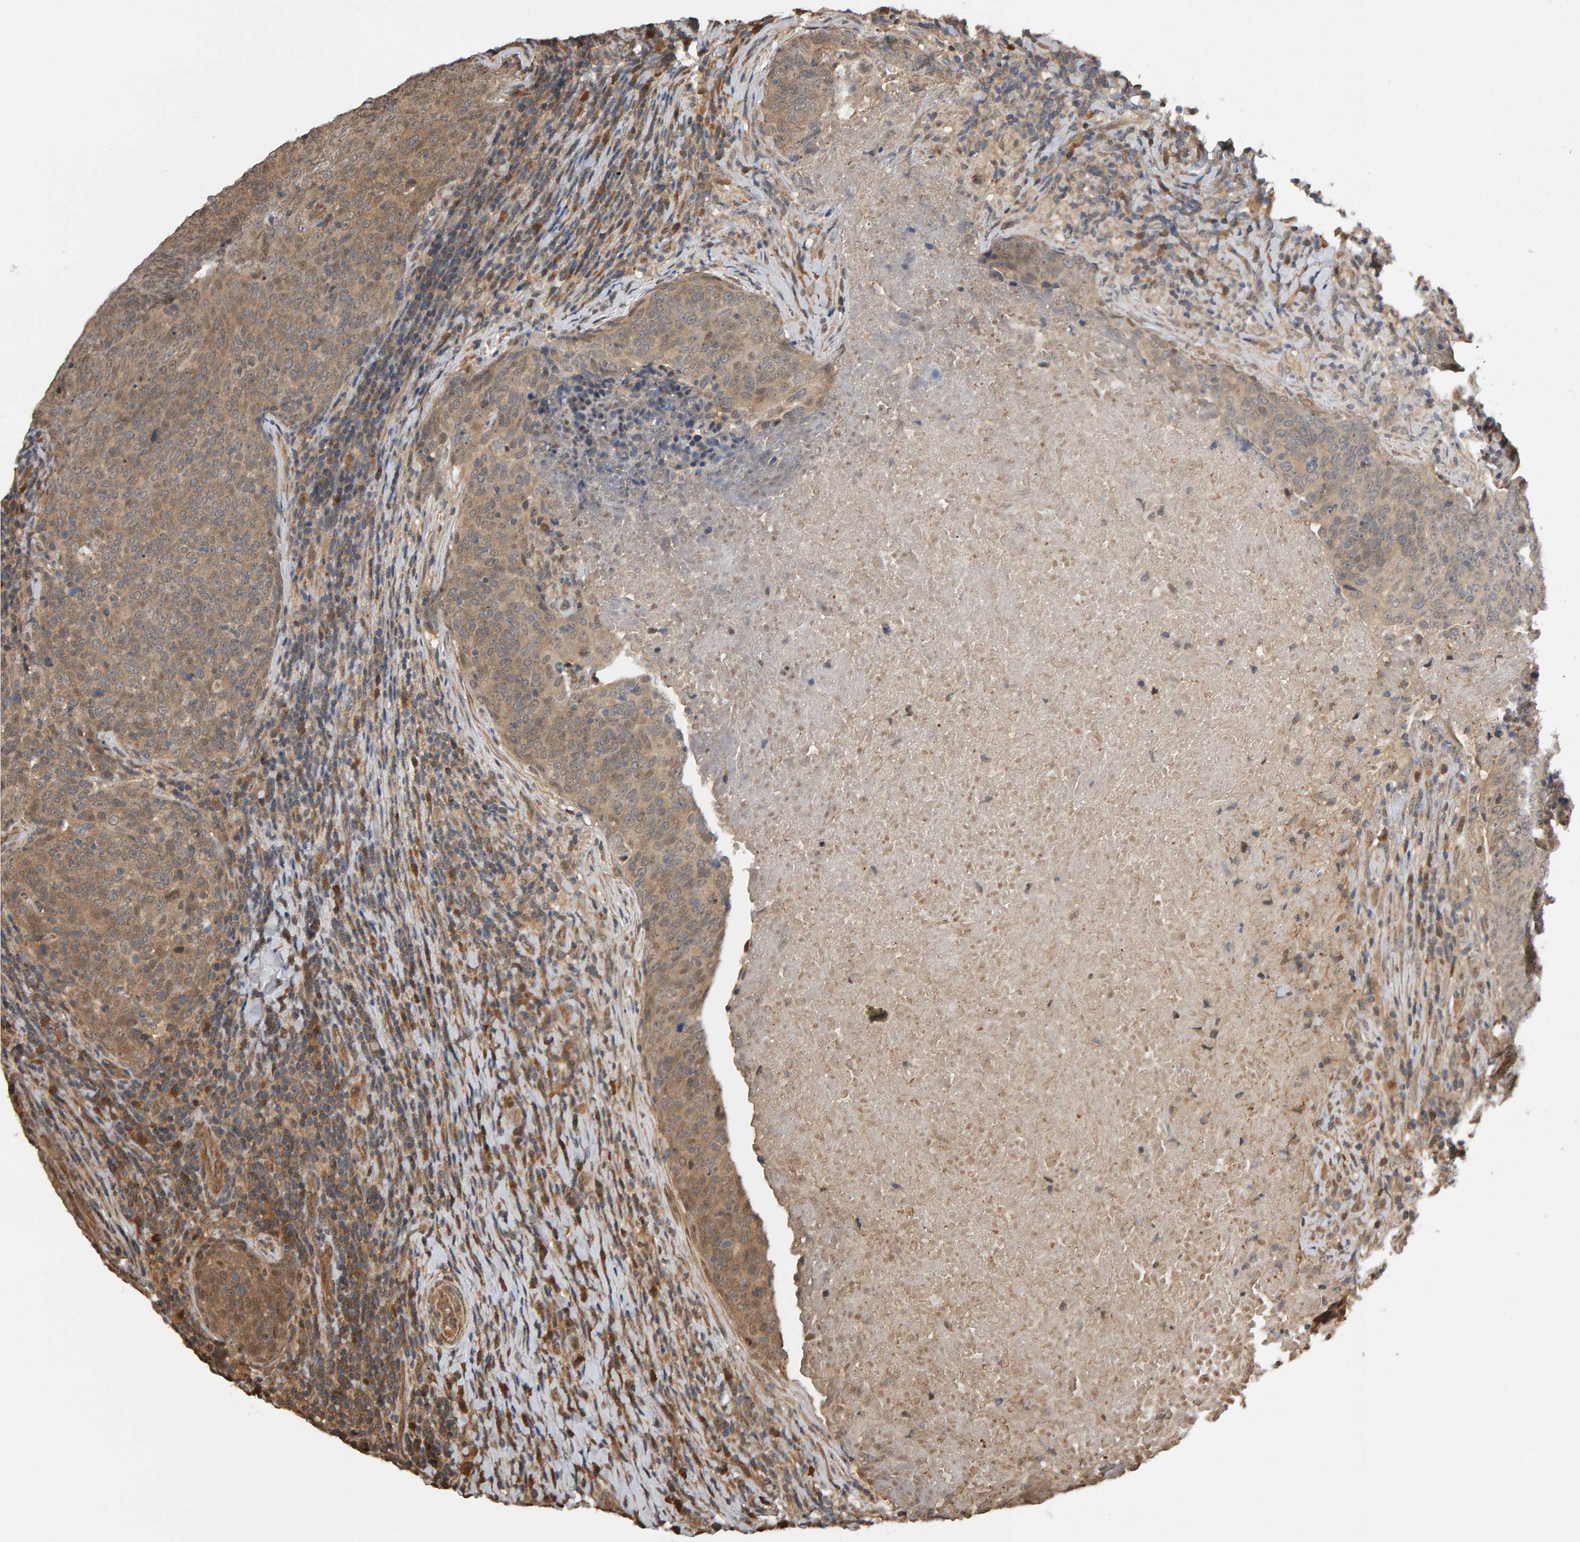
{"staining": {"intensity": "moderate", "quantity": ">75%", "location": "cytoplasmic/membranous"}, "tissue": "head and neck cancer", "cell_type": "Tumor cells", "image_type": "cancer", "snomed": [{"axis": "morphology", "description": "Squamous cell carcinoma, NOS"}, {"axis": "morphology", "description": "Squamous cell carcinoma, metastatic, NOS"}, {"axis": "topography", "description": "Lymph node"}, {"axis": "topography", "description": "Head-Neck"}], "caption": "IHC histopathology image of human head and neck cancer stained for a protein (brown), which displays medium levels of moderate cytoplasmic/membranous positivity in approximately >75% of tumor cells.", "gene": "COASY", "patient": {"sex": "male", "age": 62}}